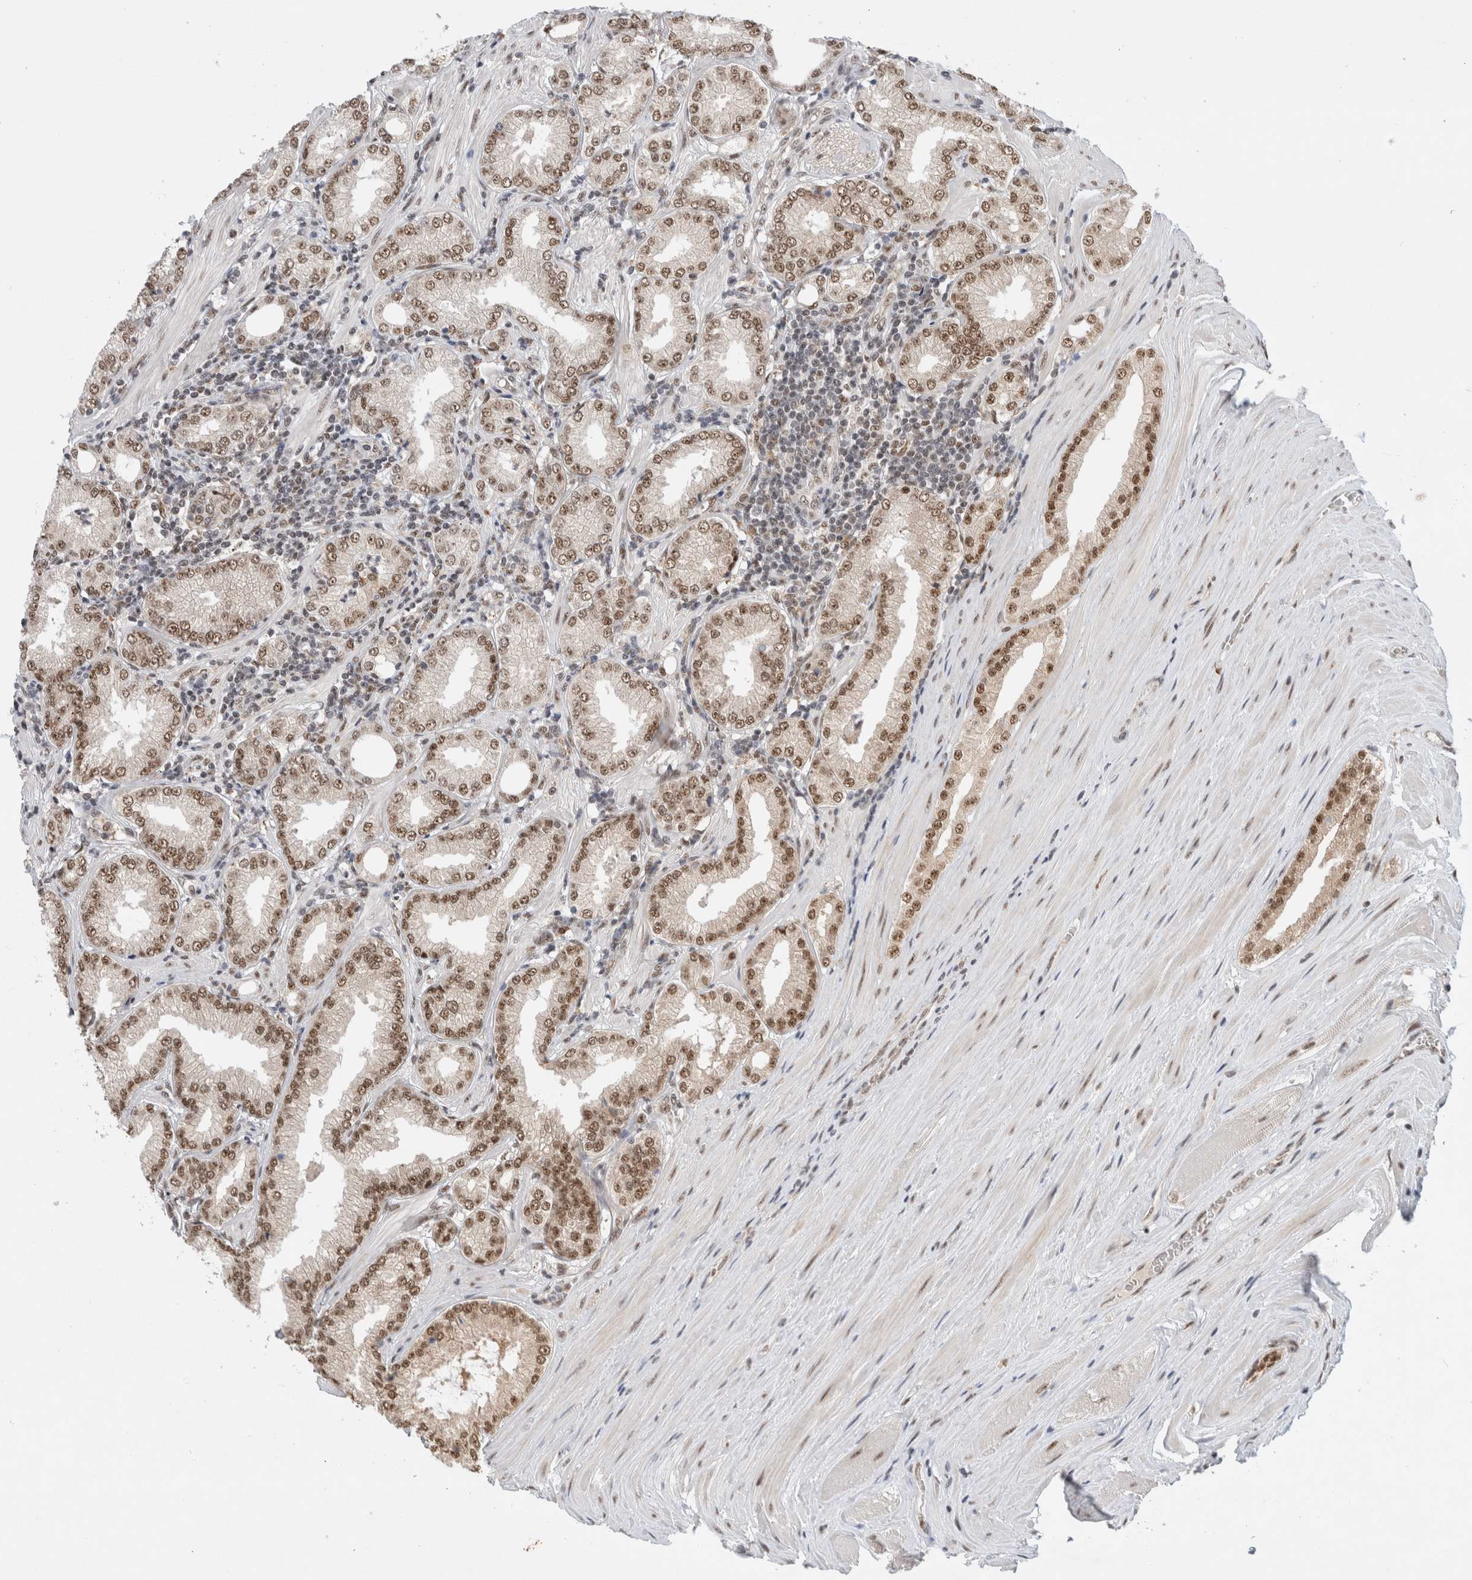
{"staining": {"intensity": "moderate", "quantity": ">75%", "location": "nuclear"}, "tissue": "prostate cancer", "cell_type": "Tumor cells", "image_type": "cancer", "snomed": [{"axis": "morphology", "description": "Adenocarcinoma, Low grade"}, {"axis": "topography", "description": "Prostate"}], "caption": "Protein staining reveals moderate nuclear staining in approximately >75% of tumor cells in prostate low-grade adenocarcinoma.", "gene": "NCAPG2", "patient": {"sex": "male", "age": 62}}